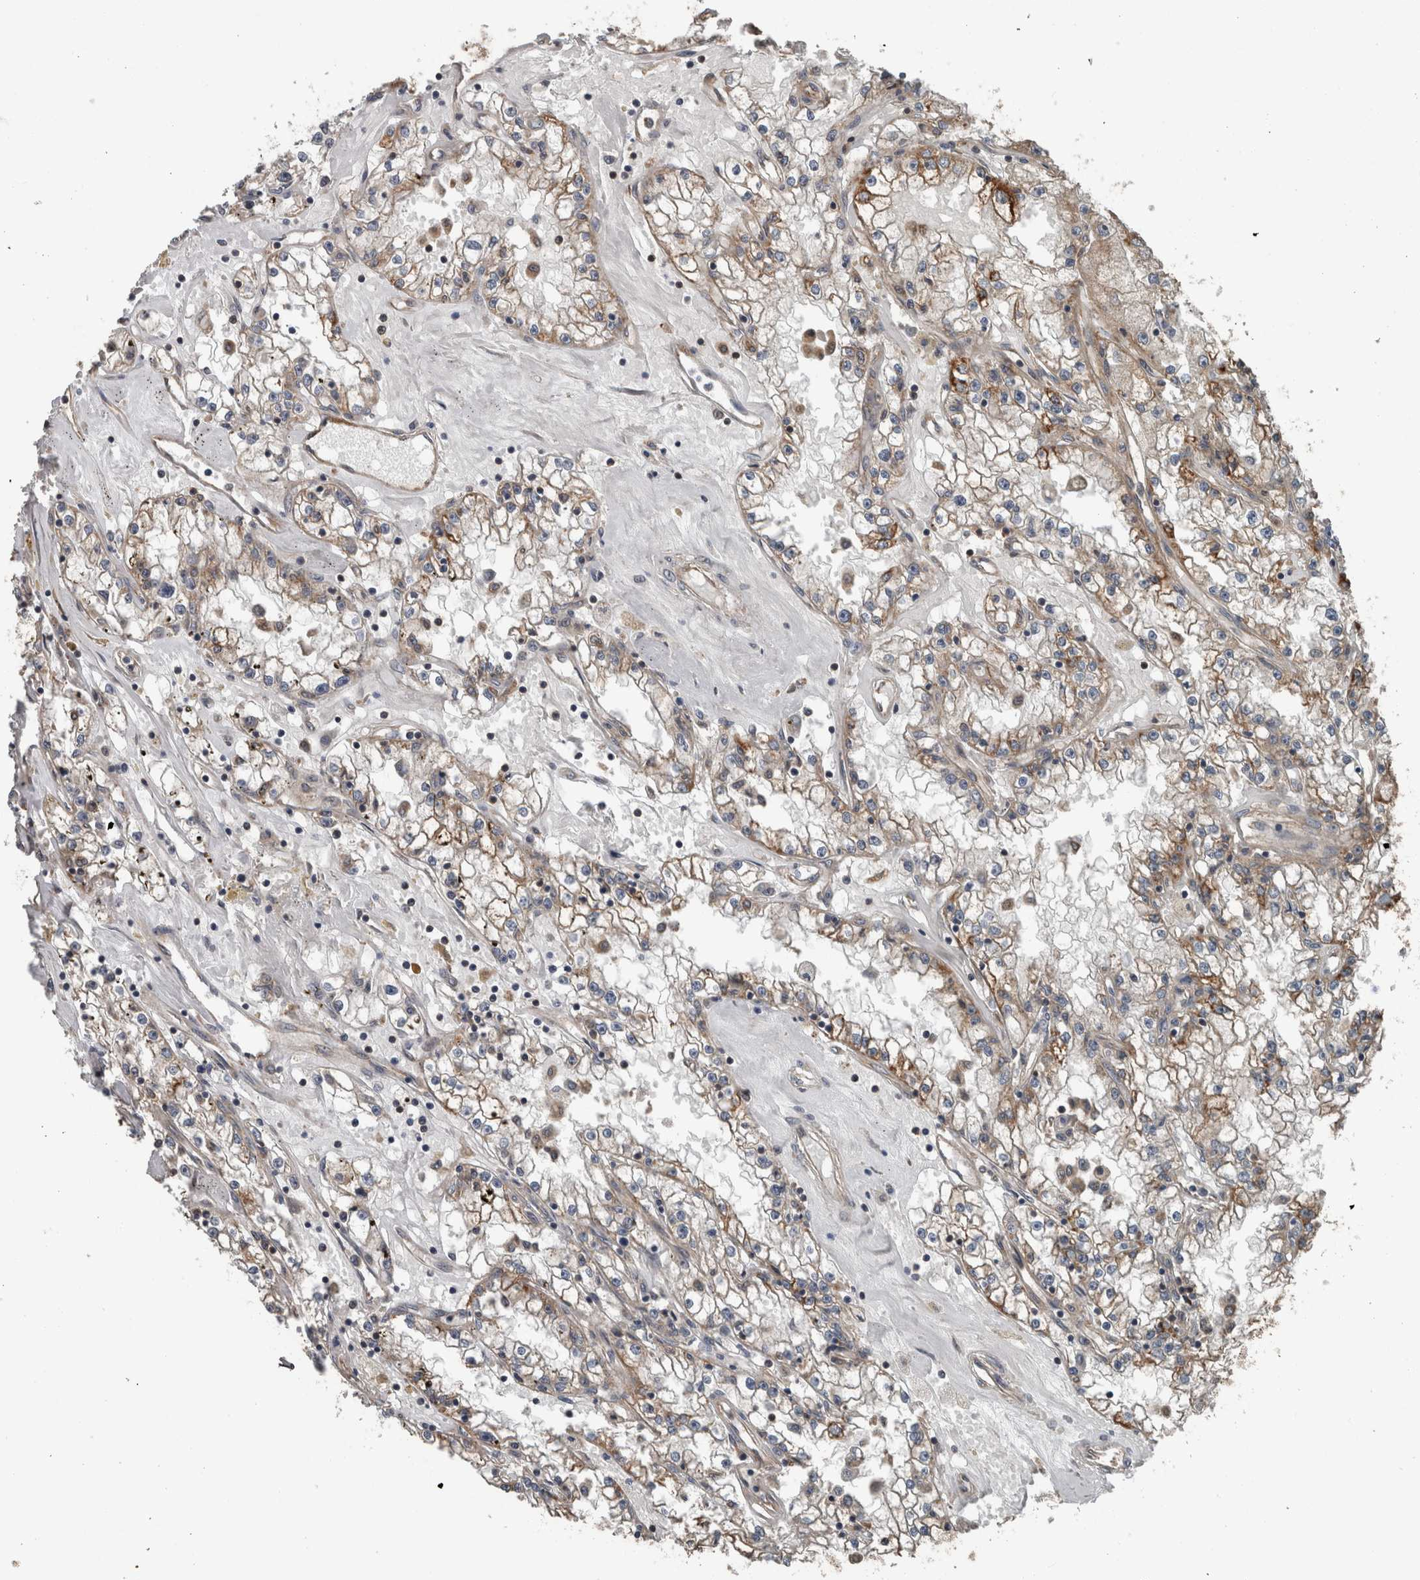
{"staining": {"intensity": "weak", "quantity": "25%-75%", "location": "cytoplasmic/membranous"}, "tissue": "renal cancer", "cell_type": "Tumor cells", "image_type": "cancer", "snomed": [{"axis": "morphology", "description": "Adenocarcinoma, NOS"}, {"axis": "topography", "description": "Kidney"}], "caption": "Protein staining exhibits weak cytoplasmic/membranous expression in approximately 25%-75% of tumor cells in renal cancer.", "gene": "RIOK3", "patient": {"sex": "male", "age": 56}}